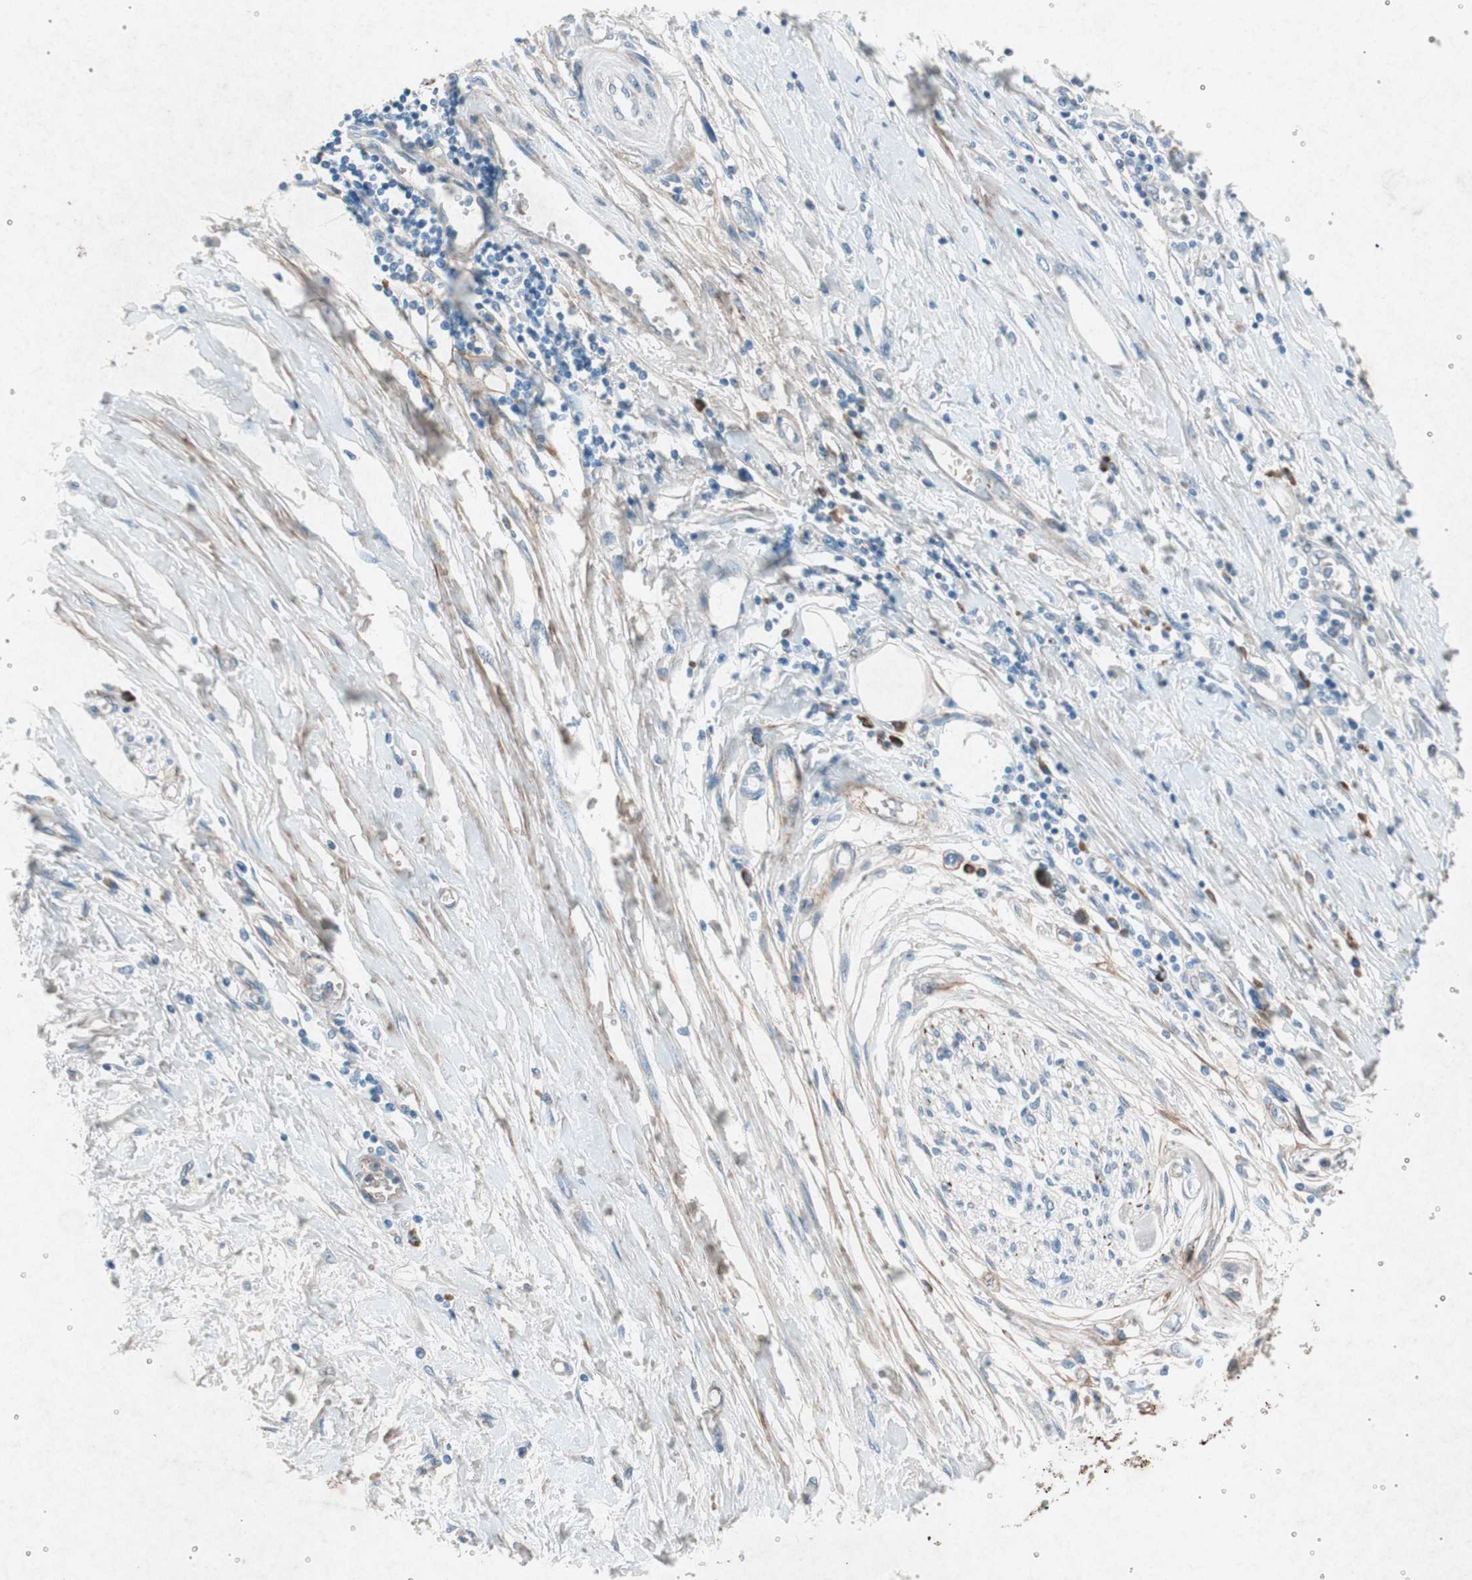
{"staining": {"intensity": "weak", "quantity": "<25%", "location": "cytoplasmic/membranous"}, "tissue": "pancreatic cancer", "cell_type": "Tumor cells", "image_type": "cancer", "snomed": [{"axis": "morphology", "description": "Adenocarcinoma, NOS"}, {"axis": "topography", "description": "Pancreas"}], "caption": "Immunohistochemistry photomicrograph of human adenocarcinoma (pancreatic) stained for a protein (brown), which demonstrates no staining in tumor cells.", "gene": "GRB7", "patient": {"sex": "female", "age": 70}}